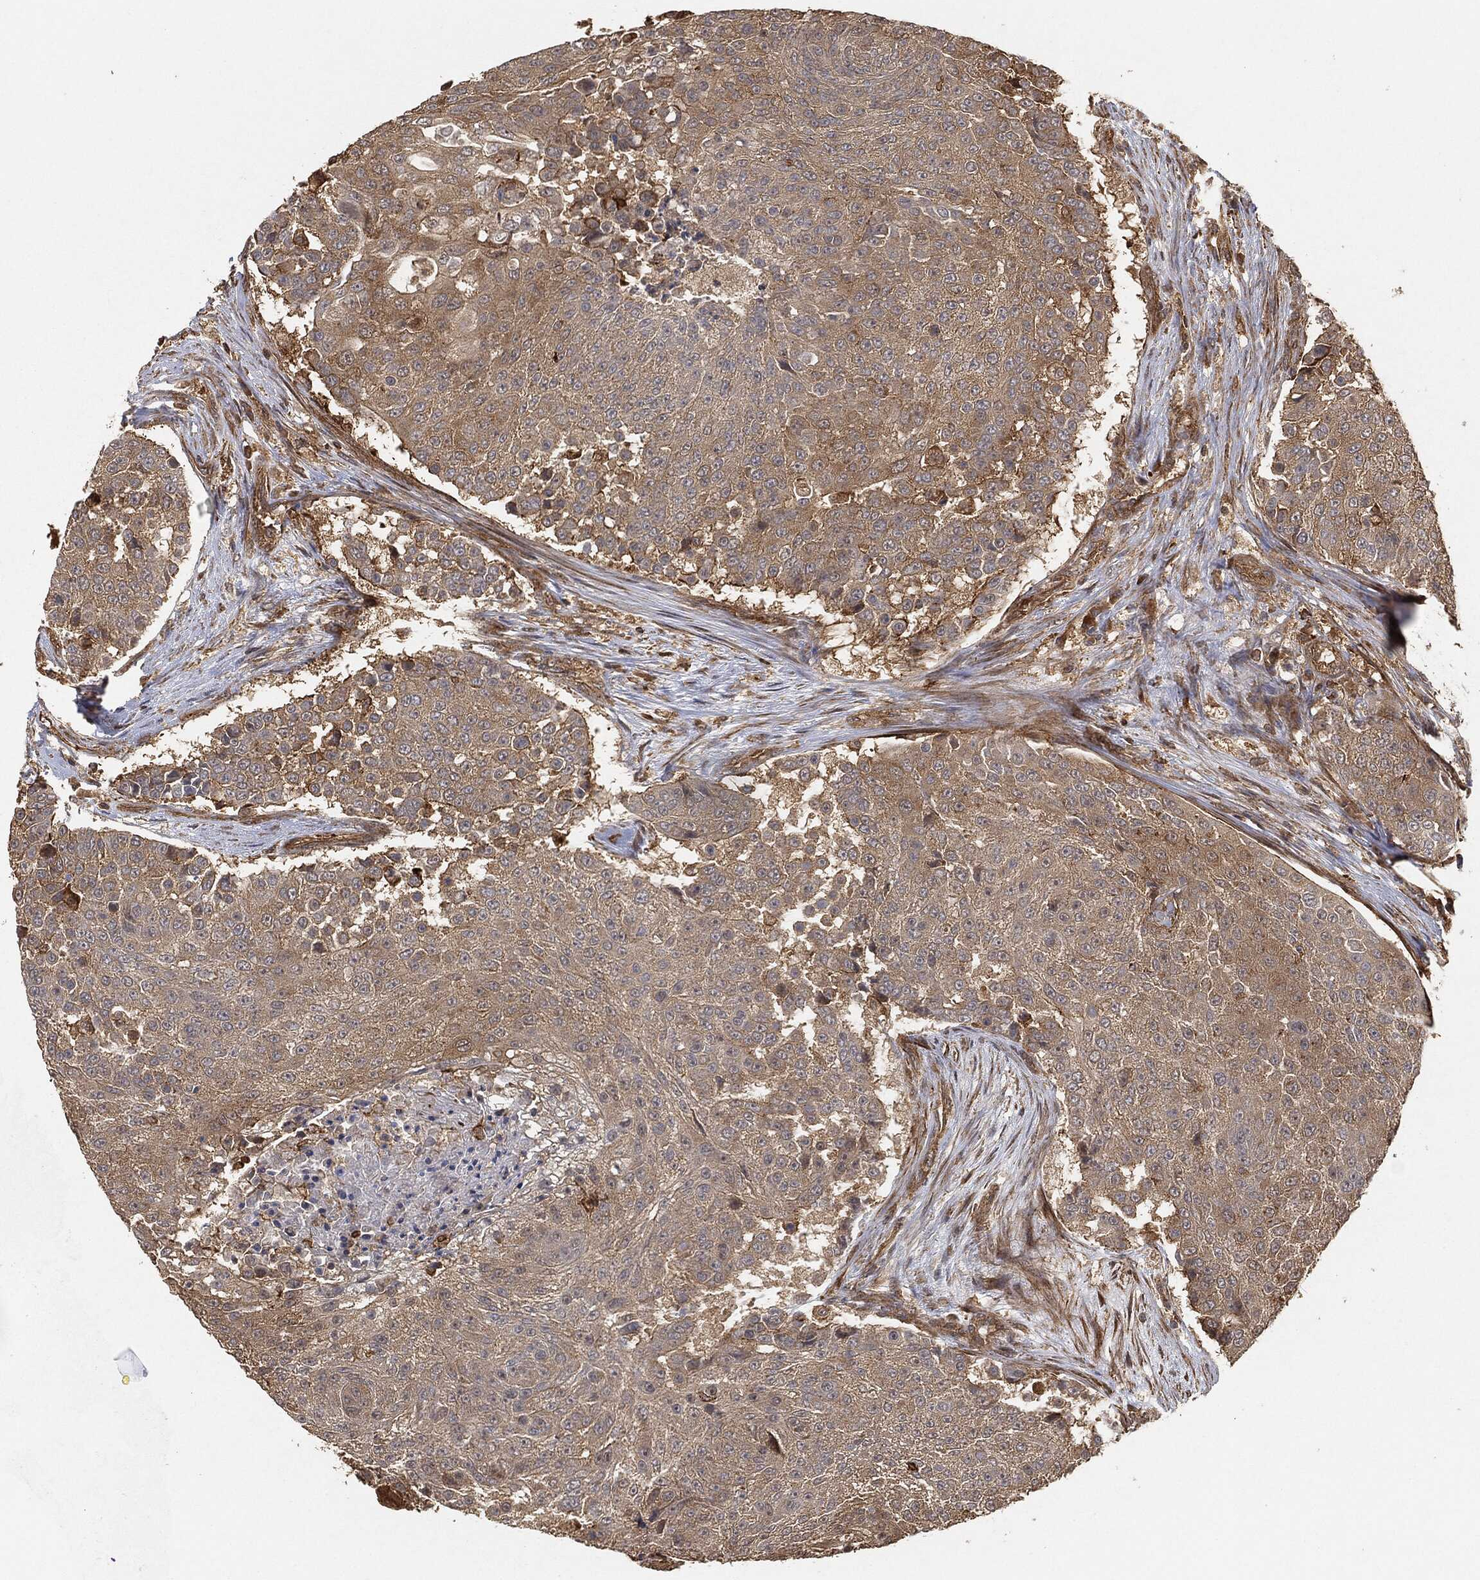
{"staining": {"intensity": "moderate", "quantity": "25%-75%", "location": "cytoplasmic/membranous"}, "tissue": "urothelial cancer", "cell_type": "Tumor cells", "image_type": "cancer", "snomed": [{"axis": "morphology", "description": "Urothelial carcinoma, High grade"}, {"axis": "topography", "description": "Urinary bladder"}], "caption": "The micrograph shows immunohistochemical staining of urothelial cancer. There is moderate cytoplasmic/membranous staining is appreciated in about 25%-75% of tumor cells.", "gene": "TPT1", "patient": {"sex": "female", "age": 63}}